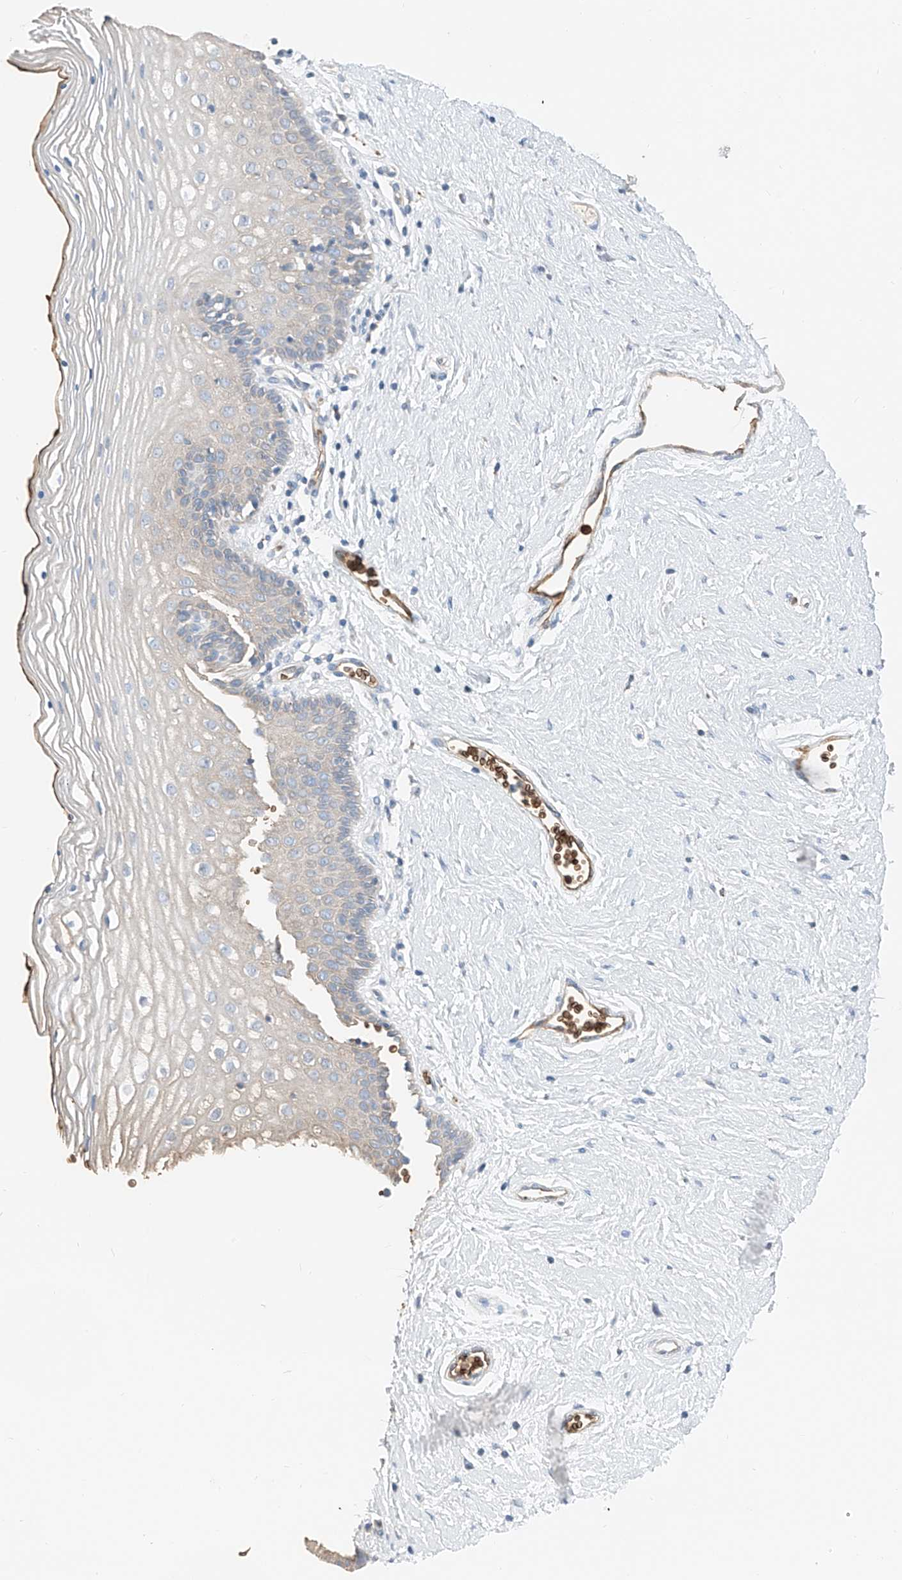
{"staining": {"intensity": "weak", "quantity": "<25%", "location": "cytoplasmic/membranous"}, "tissue": "vagina", "cell_type": "Squamous epithelial cells", "image_type": "normal", "snomed": [{"axis": "morphology", "description": "Normal tissue, NOS"}, {"axis": "topography", "description": "Vagina"}], "caption": "Unremarkable vagina was stained to show a protein in brown. There is no significant expression in squamous epithelial cells. (Brightfield microscopy of DAB (3,3'-diaminobenzidine) IHC at high magnification).", "gene": "PRSS23", "patient": {"sex": "female", "age": 32}}